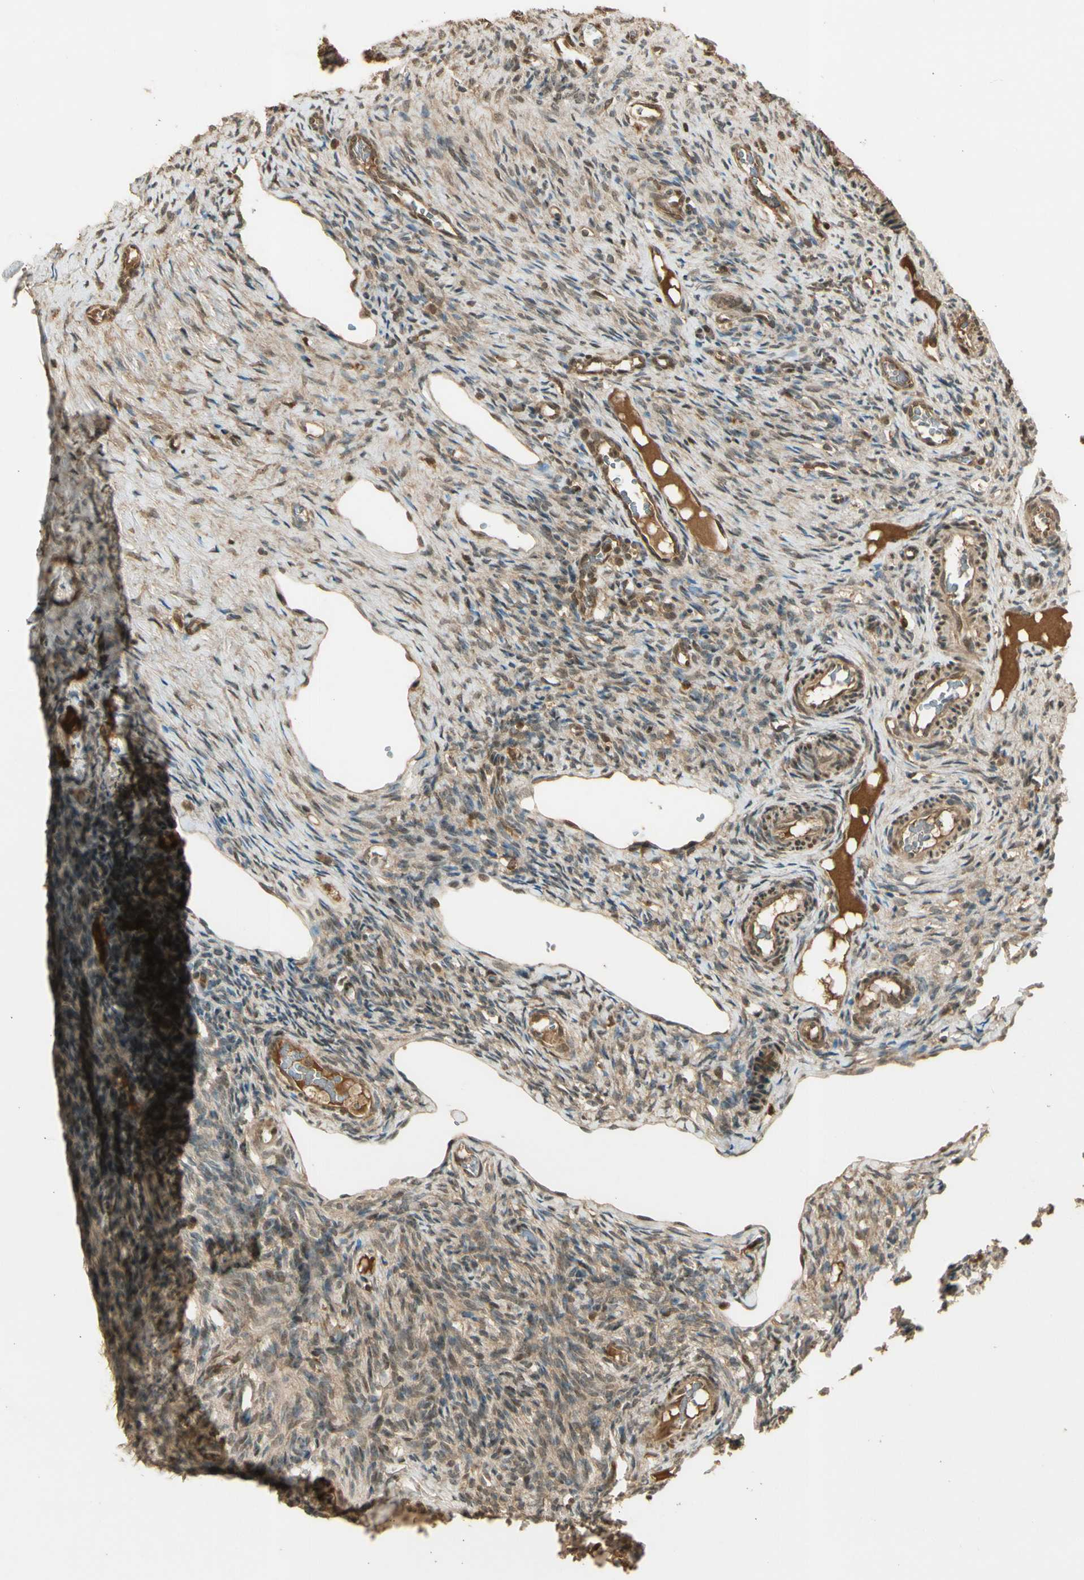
{"staining": {"intensity": "moderate", "quantity": ">75%", "location": "cytoplasmic/membranous"}, "tissue": "ovary", "cell_type": "Follicle cells", "image_type": "normal", "snomed": [{"axis": "morphology", "description": "Normal tissue, NOS"}, {"axis": "topography", "description": "Ovary"}], "caption": "A brown stain highlights moderate cytoplasmic/membranous expression of a protein in follicle cells of normal ovary. The staining is performed using DAB brown chromogen to label protein expression. The nuclei are counter-stained blue using hematoxylin.", "gene": "GMEB2", "patient": {"sex": "female", "age": 33}}